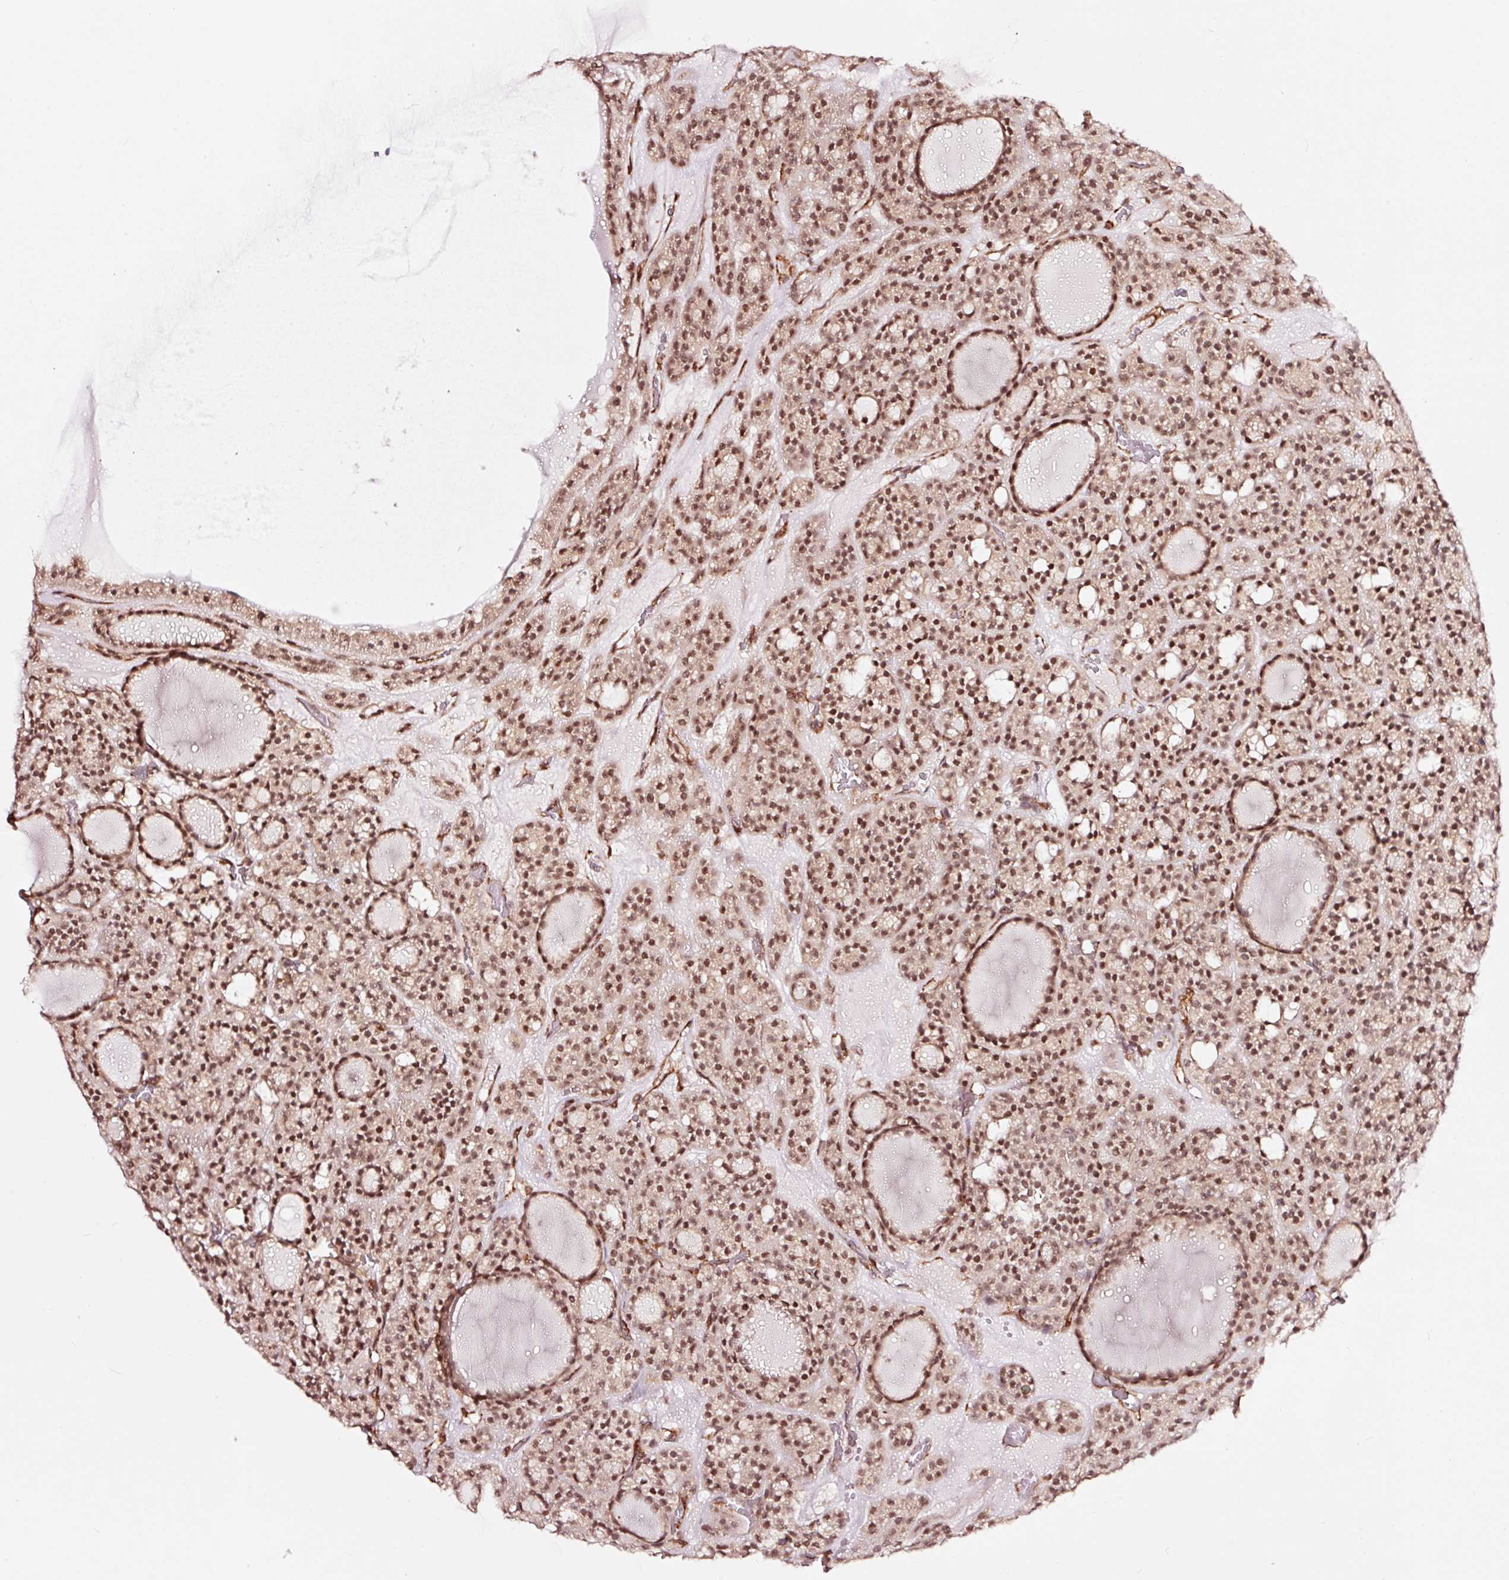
{"staining": {"intensity": "moderate", "quantity": ">75%", "location": "nuclear"}, "tissue": "thyroid cancer", "cell_type": "Tumor cells", "image_type": "cancer", "snomed": [{"axis": "morphology", "description": "Follicular adenoma carcinoma, NOS"}, {"axis": "topography", "description": "Thyroid gland"}], "caption": "Immunohistochemistry (IHC) histopathology image of human thyroid cancer (follicular adenoma carcinoma) stained for a protein (brown), which reveals medium levels of moderate nuclear staining in approximately >75% of tumor cells.", "gene": "TPM1", "patient": {"sex": "female", "age": 63}}